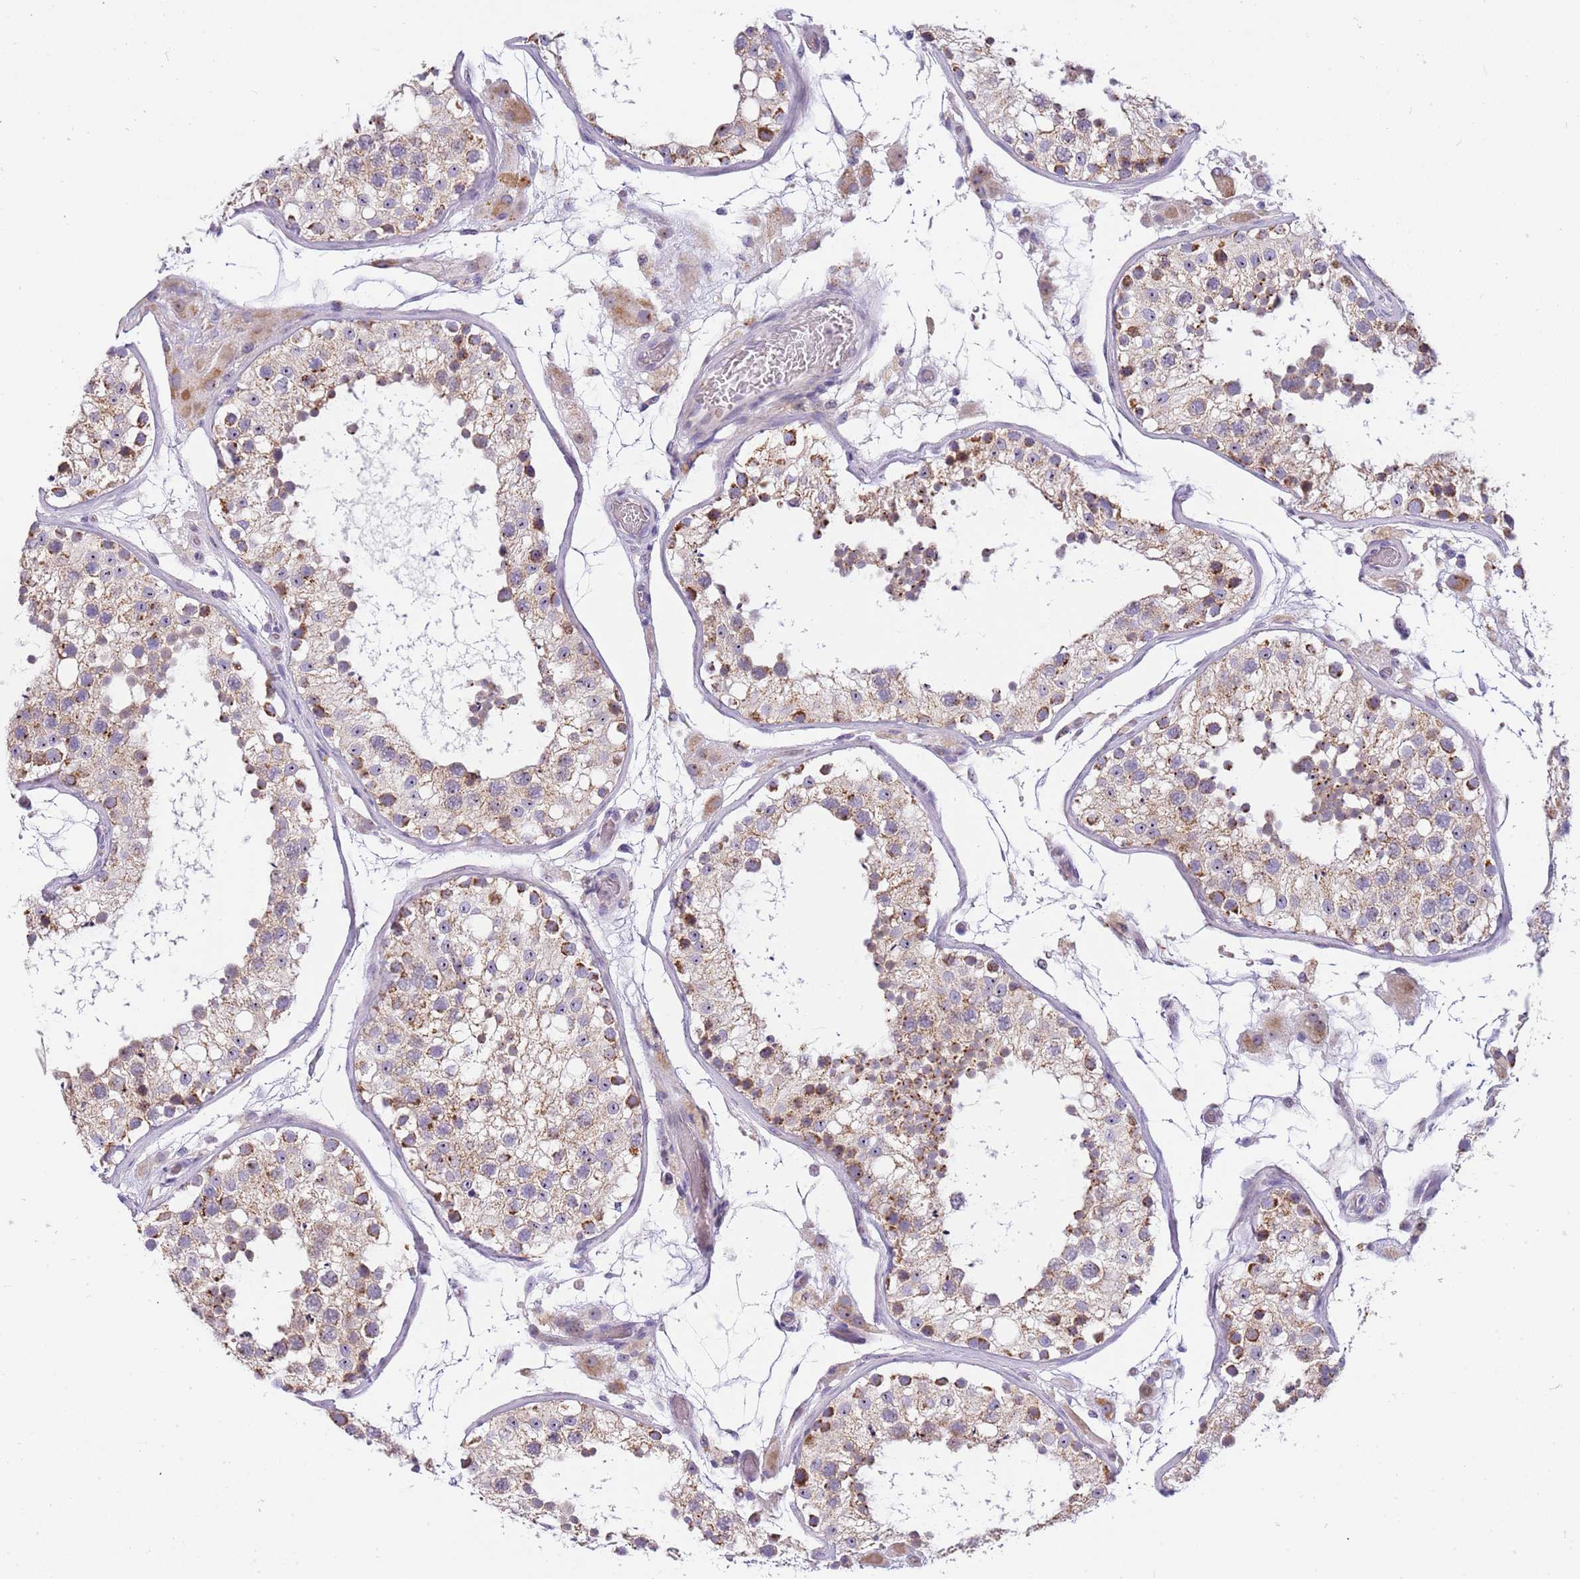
{"staining": {"intensity": "moderate", "quantity": ">75%", "location": "cytoplasmic/membranous"}, "tissue": "testis", "cell_type": "Cells in seminiferous ducts", "image_type": "normal", "snomed": [{"axis": "morphology", "description": "Normal tissue, NOS"}, {"axis": "topography", "description": "Testis"}], "caption": "Benign testis exhibits moderate cytoplasmic/membranous positivity in about >75% of cells in seminiferous ducts, visualized by immunohistochemistry.", "gene": "DNAJA3", "patient": {"sex": "male", "age": 26}}